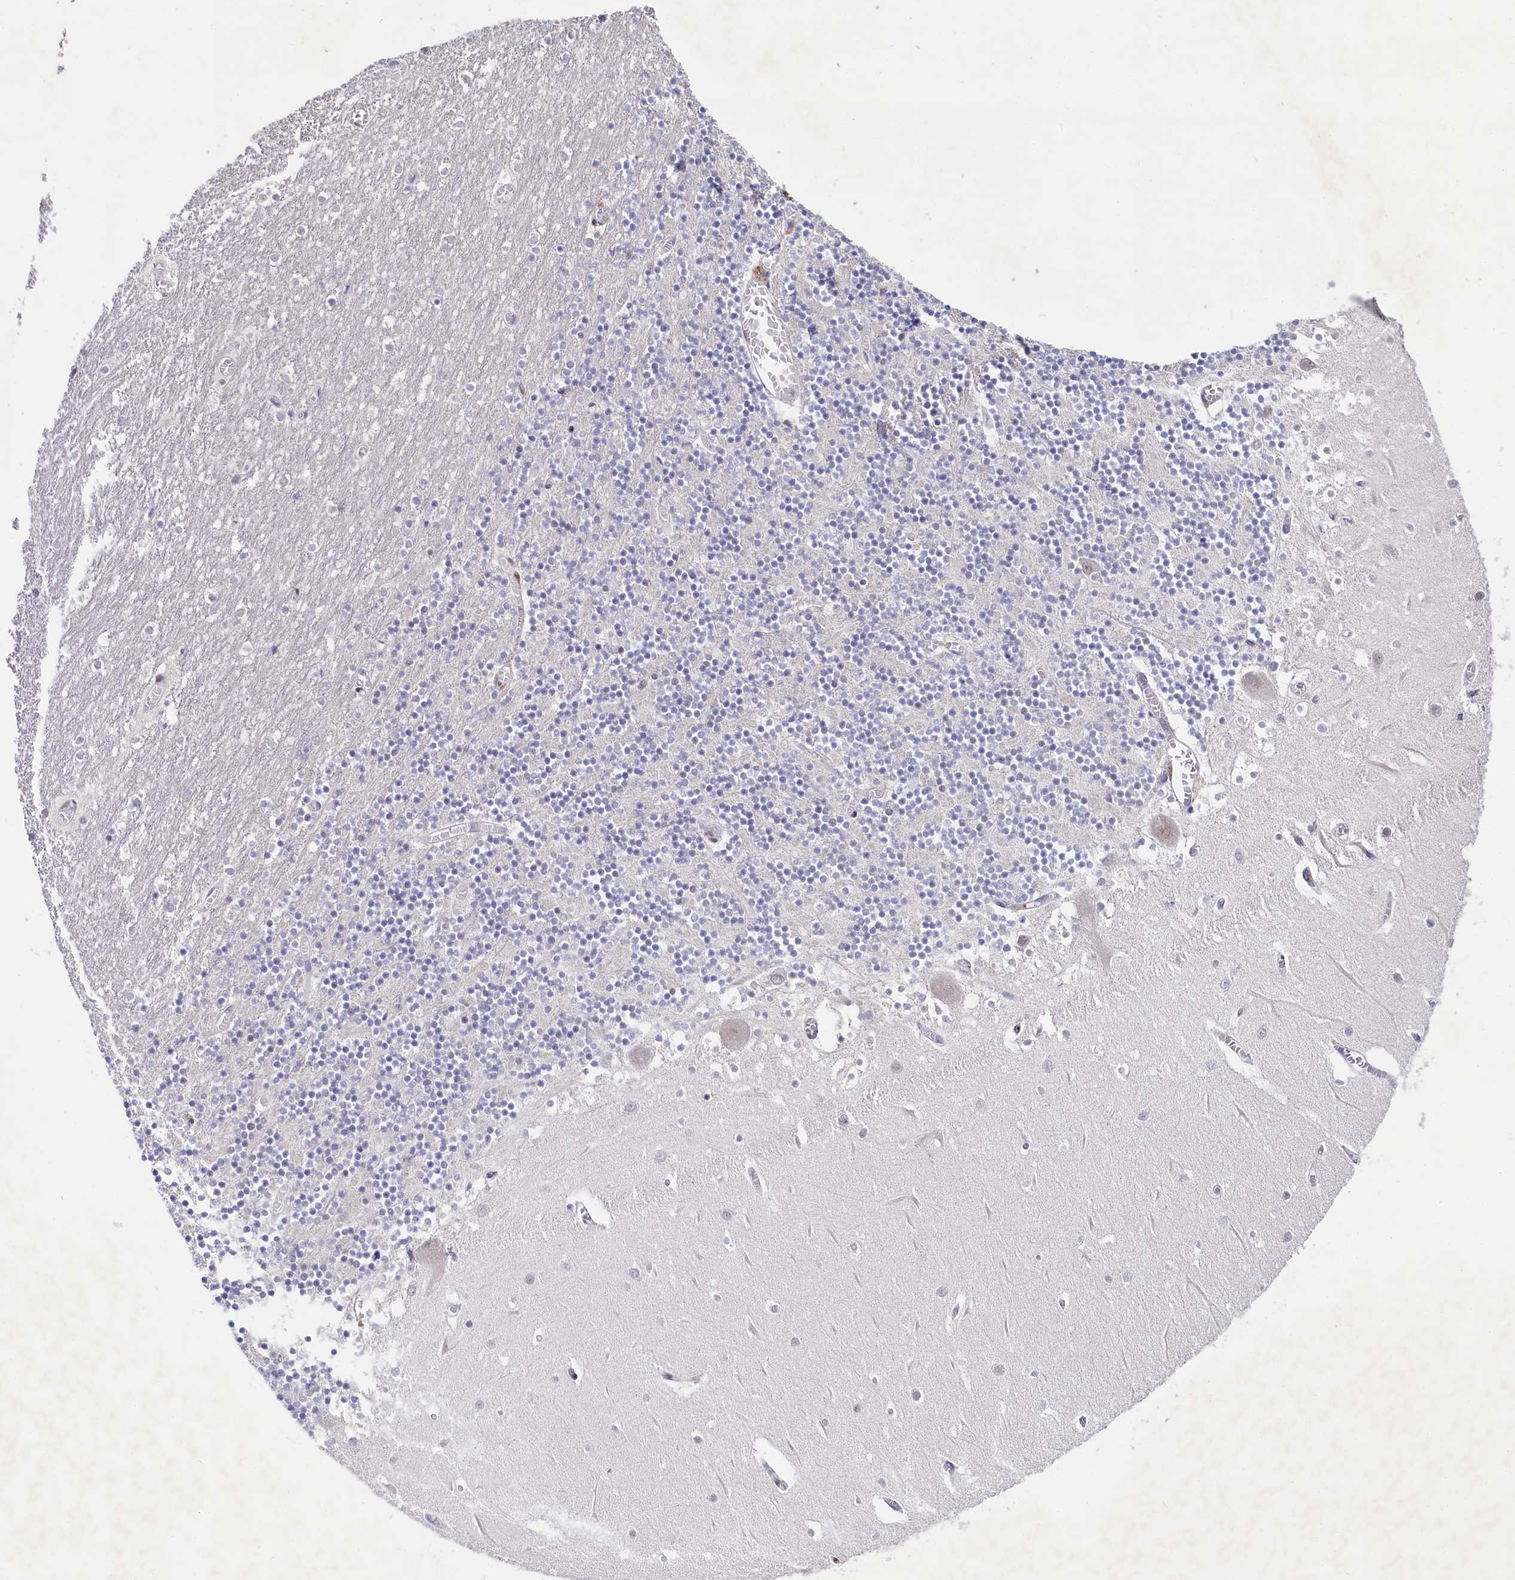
{"staining": {"intensity": "weak", "quantity": "<25%", "location": "nuclear"}, "tissue": "cerebellum", "cell_type": "Cells in granular layer", "image_type": "normal", "snomed": [{"axis": "morphology", "description": "Normal tissue, NOS"}, {"axis": "topography", "description": "Cerebellum"}], "caption": "High magnification brightfield microscopy of unremarkable cerebellum stained with DAB (brown) and counterstained with hematoxylin (blue): cells in granular layer show no significant expression. Brightfield microscopy of immunohistochemistry (IHC) stained with DAB (3,3'-diaminobenzidine) (brown) and hematoxylin (blue), captured at high magnification.", "gene": "PPHLN1", "patient": {"sex": "female", "age": 28}}